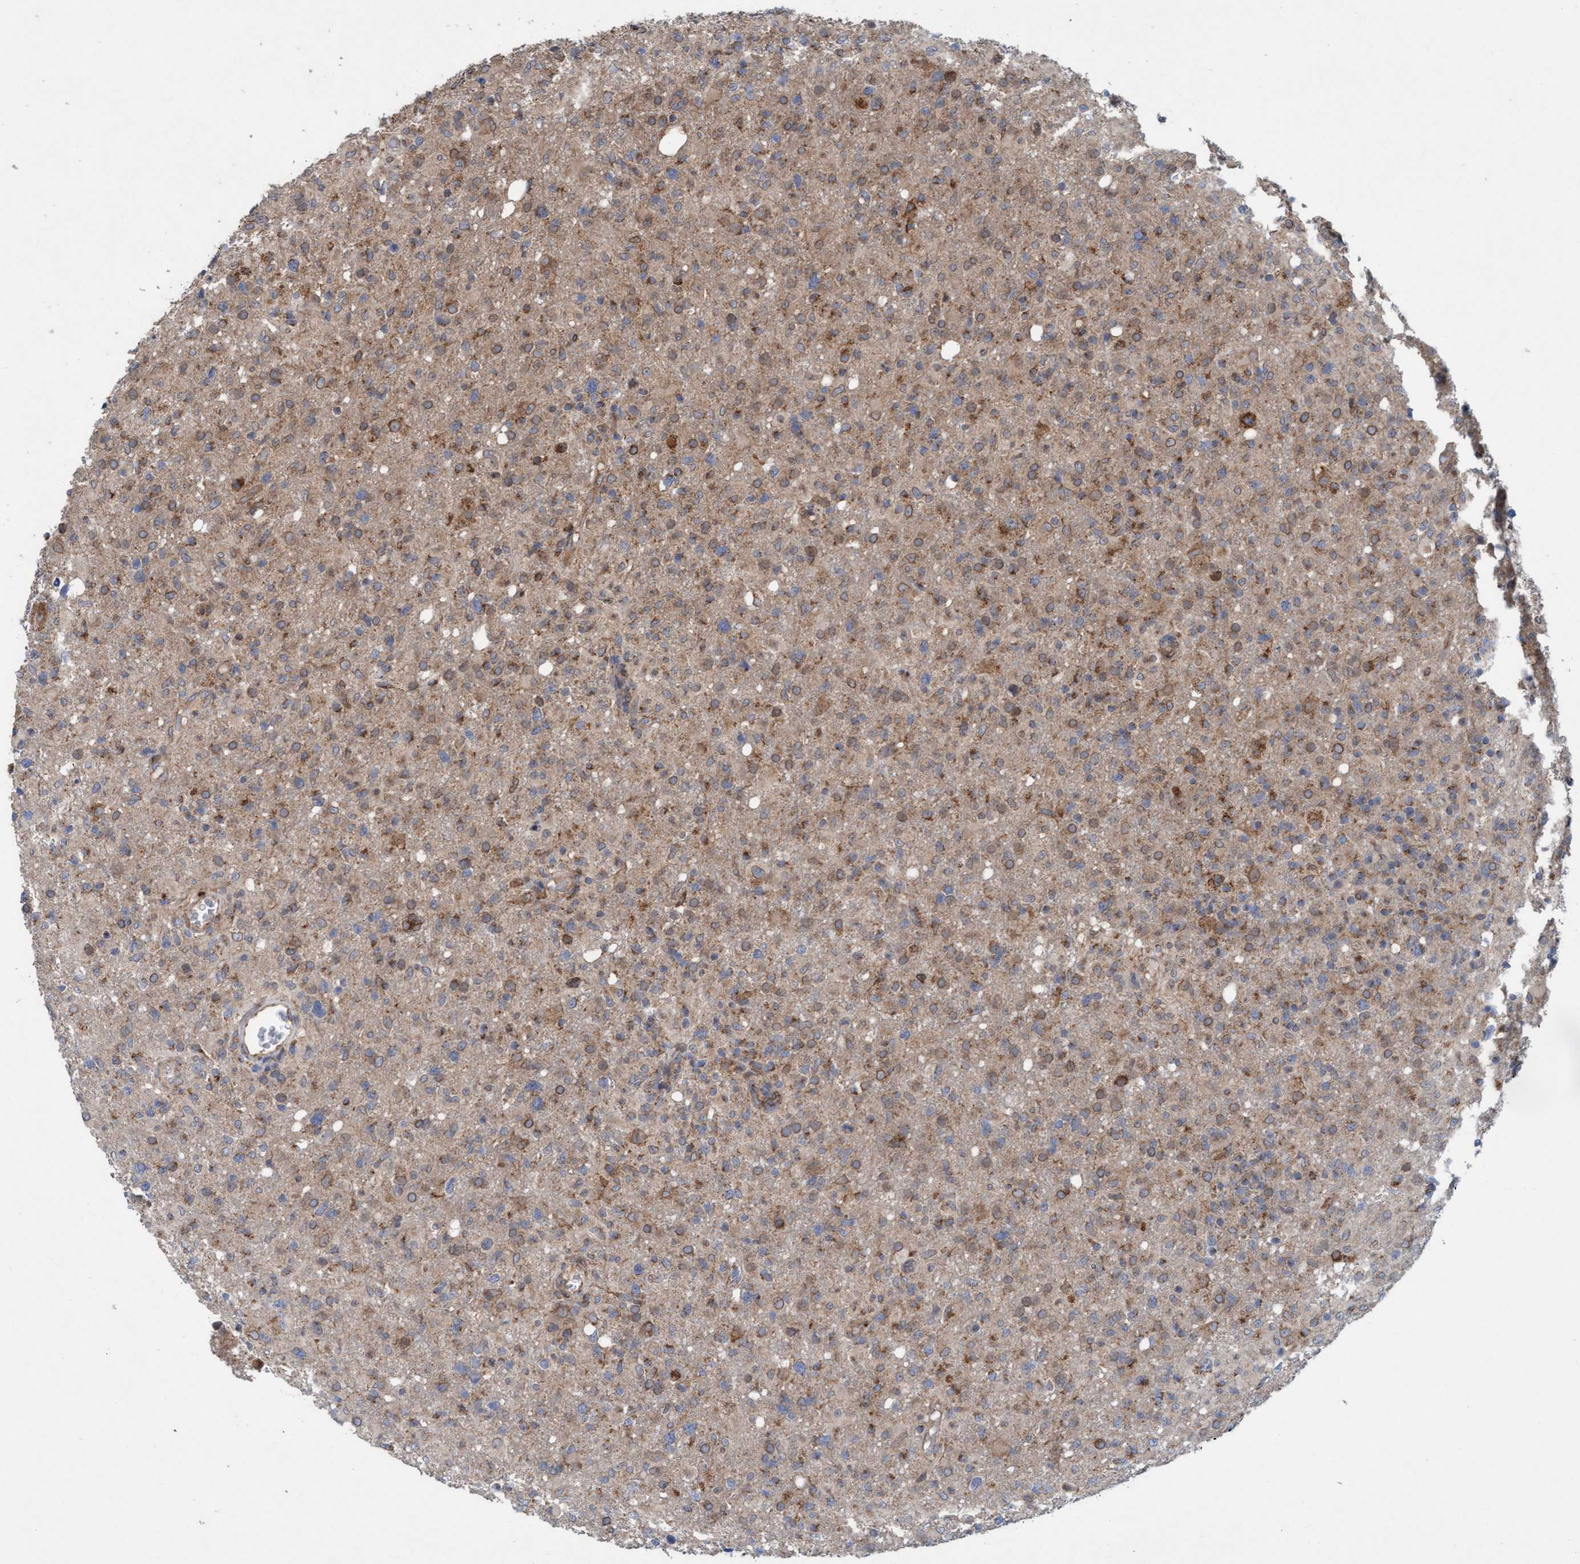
{"staining": {"intensity": "moderate", "quantity": "25%-75%", "location": "cytoplasmic/membranous"}, "tissue": "glioma", "cell_type": "Tumor cells", "image_type": "cancer", "snomed": [{"axis": "morphology", "description": "Glioma, malignant, High grade"}, {"axis": "topography", "description": "Brain"}], "caption": "Immunohistochemical staining of malignant glioma (high-grade) demonstrates medium levels of moderate cytoplasmic/membranous protein staining in about 25%-75% of tumor cells.", "gene": "MRPS23", "patient": {"sex": "female", "age": 57}}